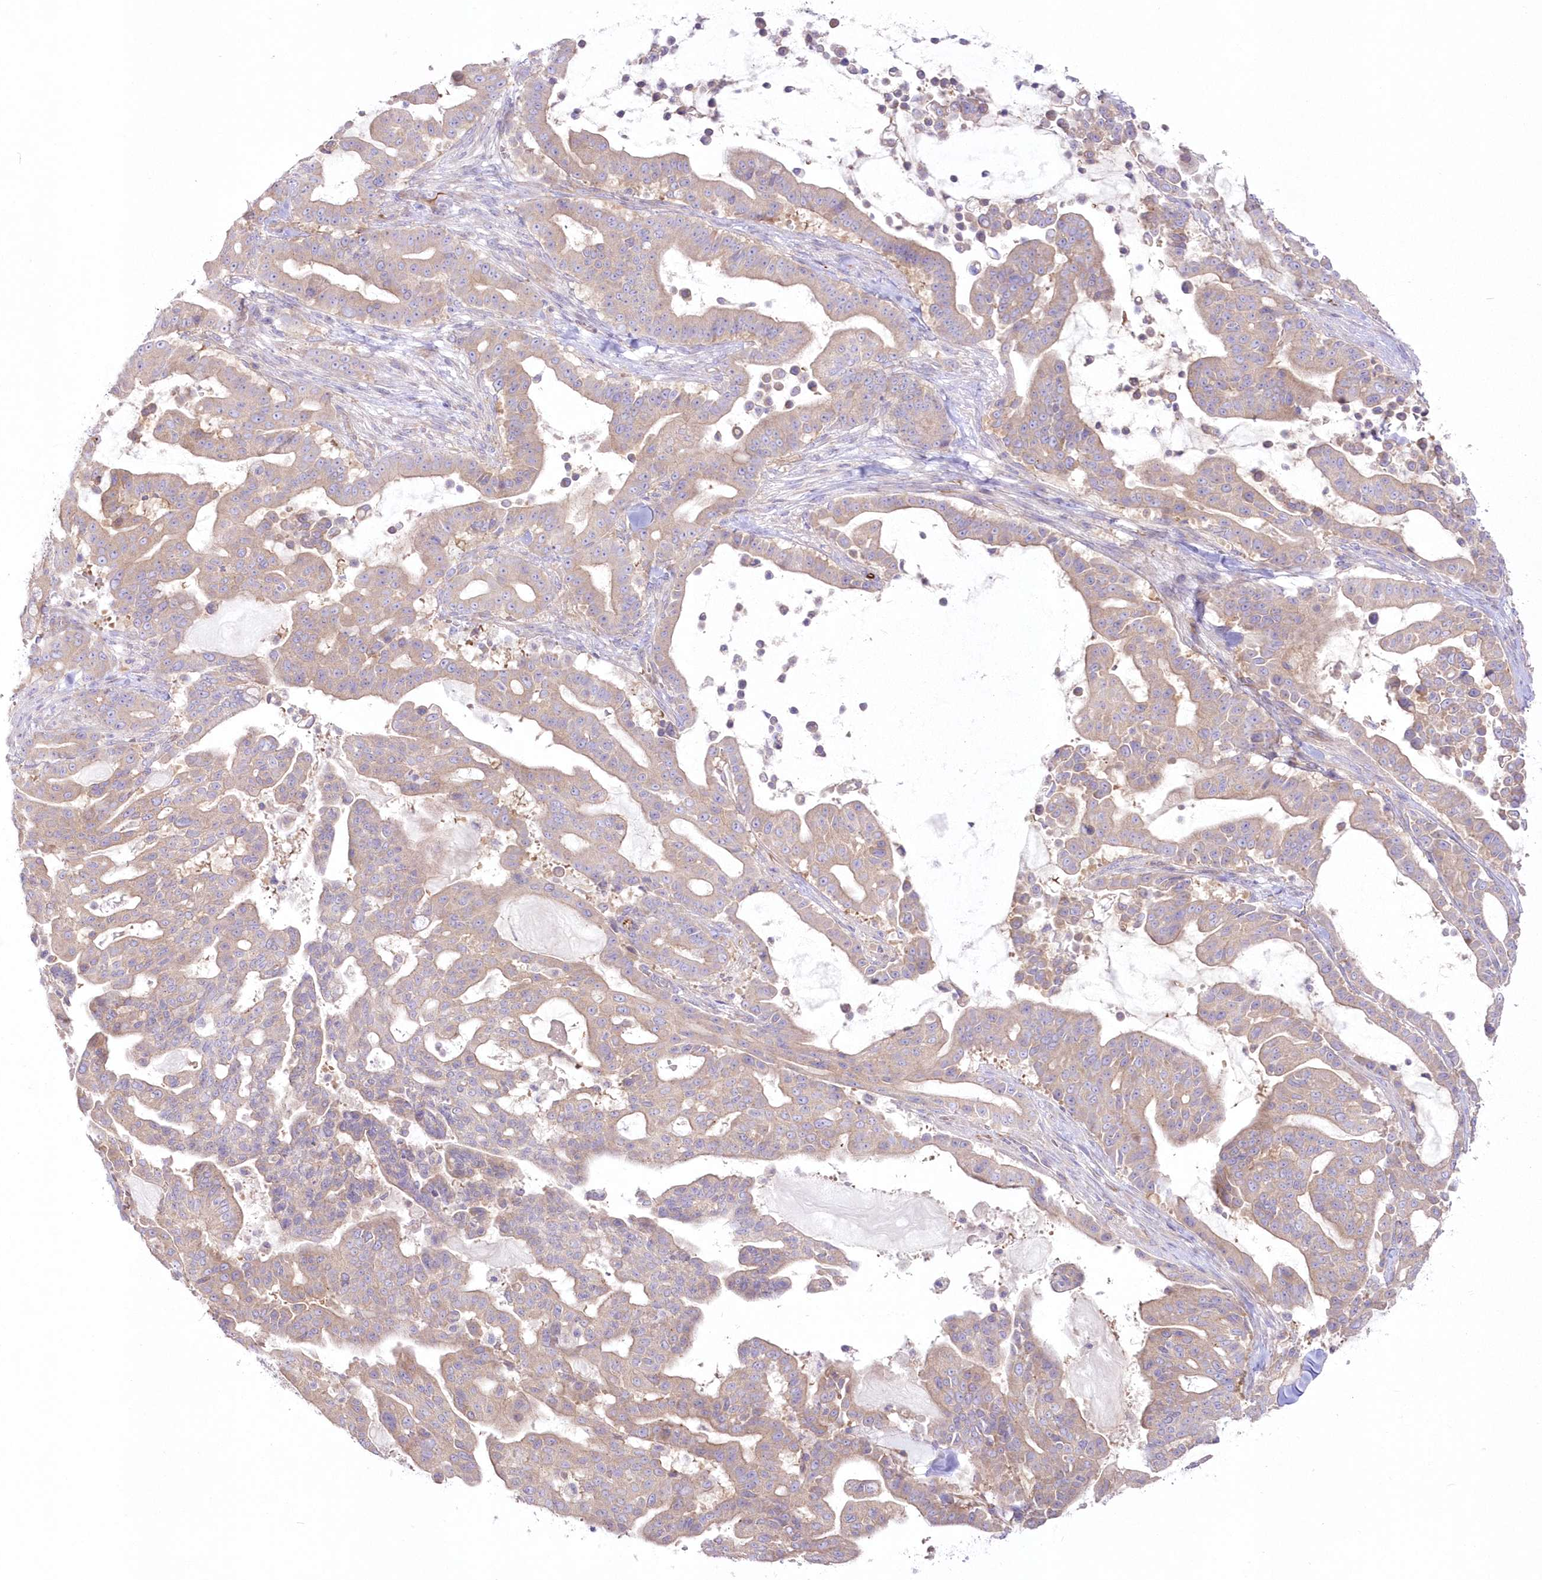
{"staining": {"intensity": "weak", "quantity": ">75%", "location": "cytoplasmic/membranous"}, "tissue": "pancreatic cancer", "cell_type": "Tumor cells", "image_type": "cancer", "snomed": [{"axis": "morphology", "description": "Adenocarcinoma, NOS"}, {"axis": "topography", "description": "Pancreas"}], "caption": "An IHC photomicrograph of tumor tissue is shown. Protein staining in brown labels weak cytoplasmic/membranous positivity in pancreatic cancer (adenocarcinoma) within tumor cells. (Brightfield microscopy of DAB IHC at high magnification).", "gene": "ZNF843", "patient": {"sex": "male", "age": 63}}